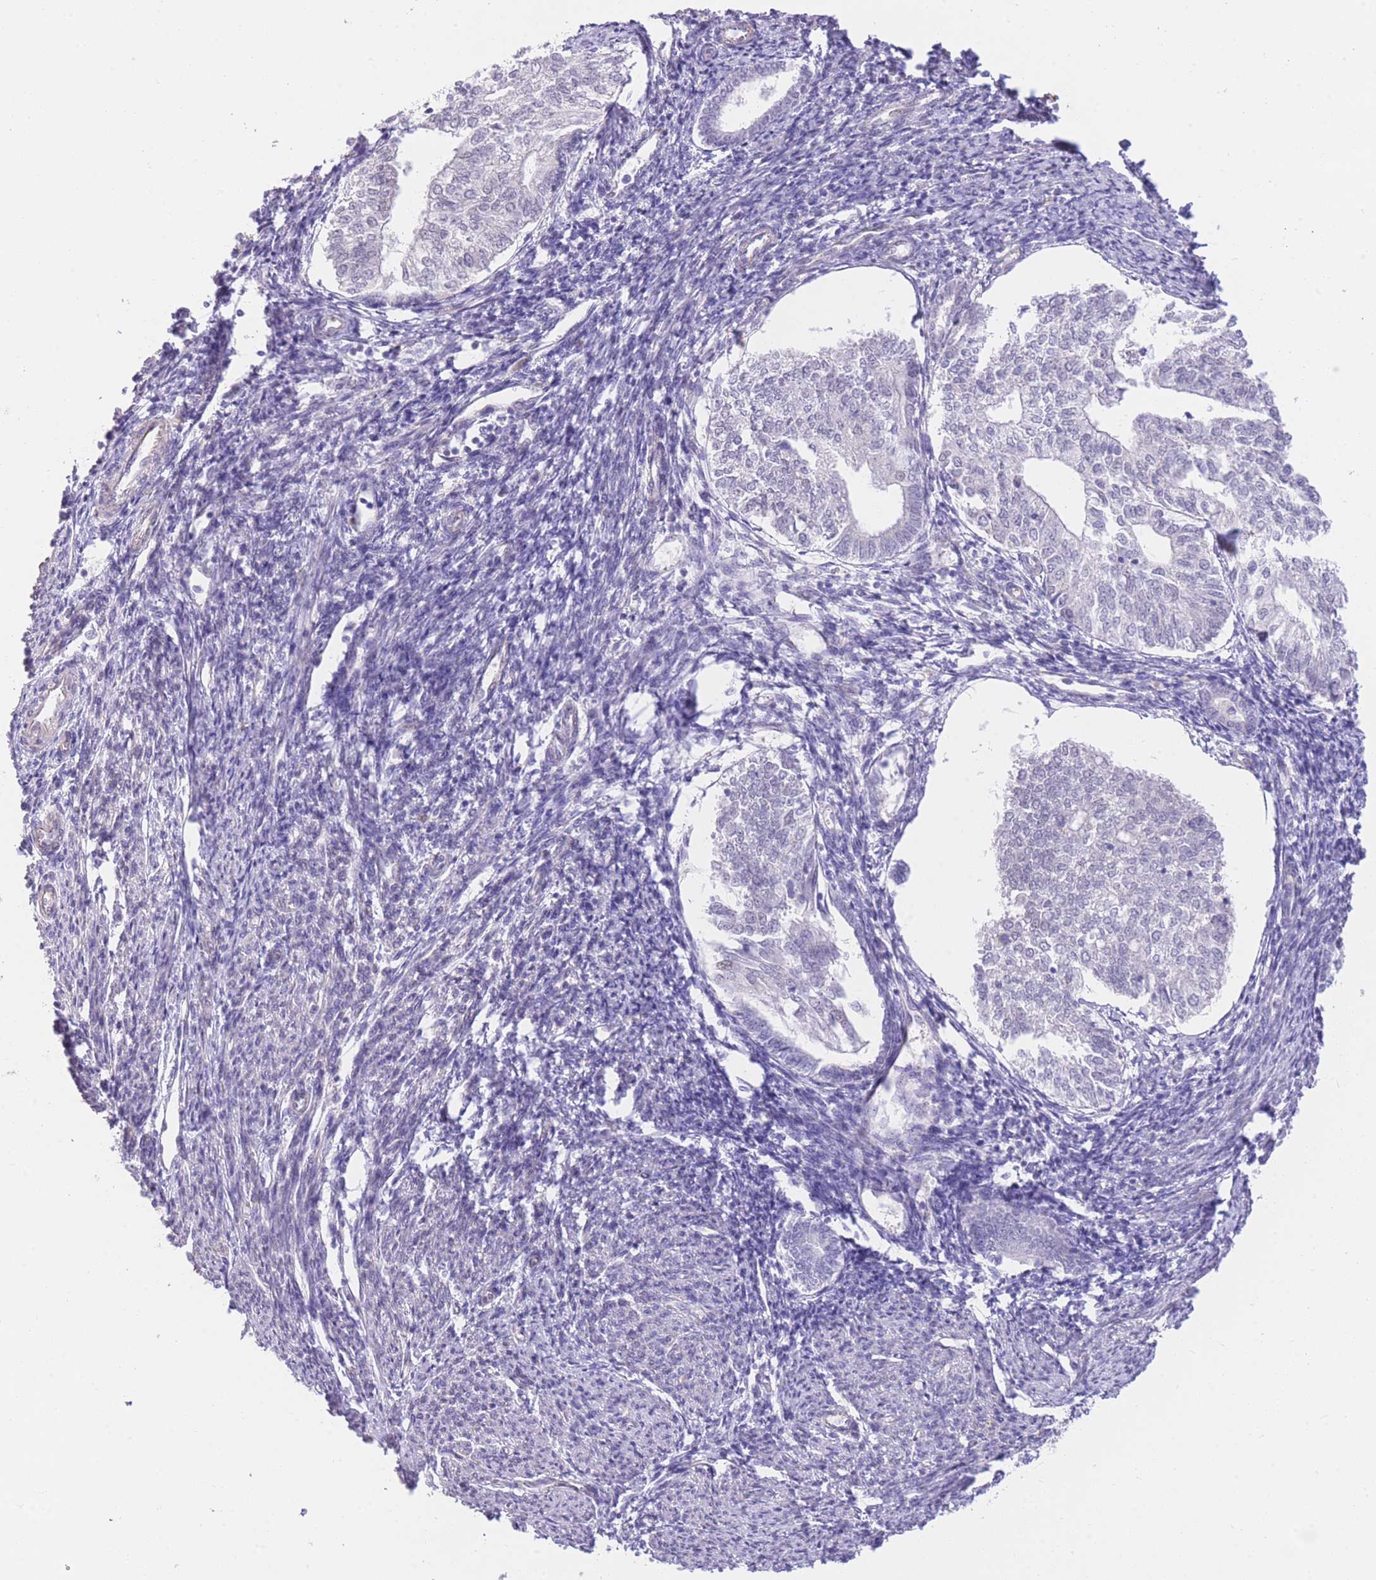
{"staining": {"intensity": "weak", "quantity": "25%-75%", "location": "cytoplasmic/membranous"}, "tissue": "smooth muscle", "cell_type": "Smooth muscle cells", "image_type": "normal", "snomed": [{"axis": "morphology", "description": "Normal tissue, NOS"}, {"axis": "topography", "description": "Smooth muscle"}, {"axis": "topography", "description": "Uterus"}], "caption": "An immunohistochemistry micrograph of normal tissue is shown. Protein staining in brown highlights weak cytoplasmic/membranous positivity in smooth muscle within smooth muscle cells.", "gene": "PSG11", "patient": {"sex": "female", "age": 59}}